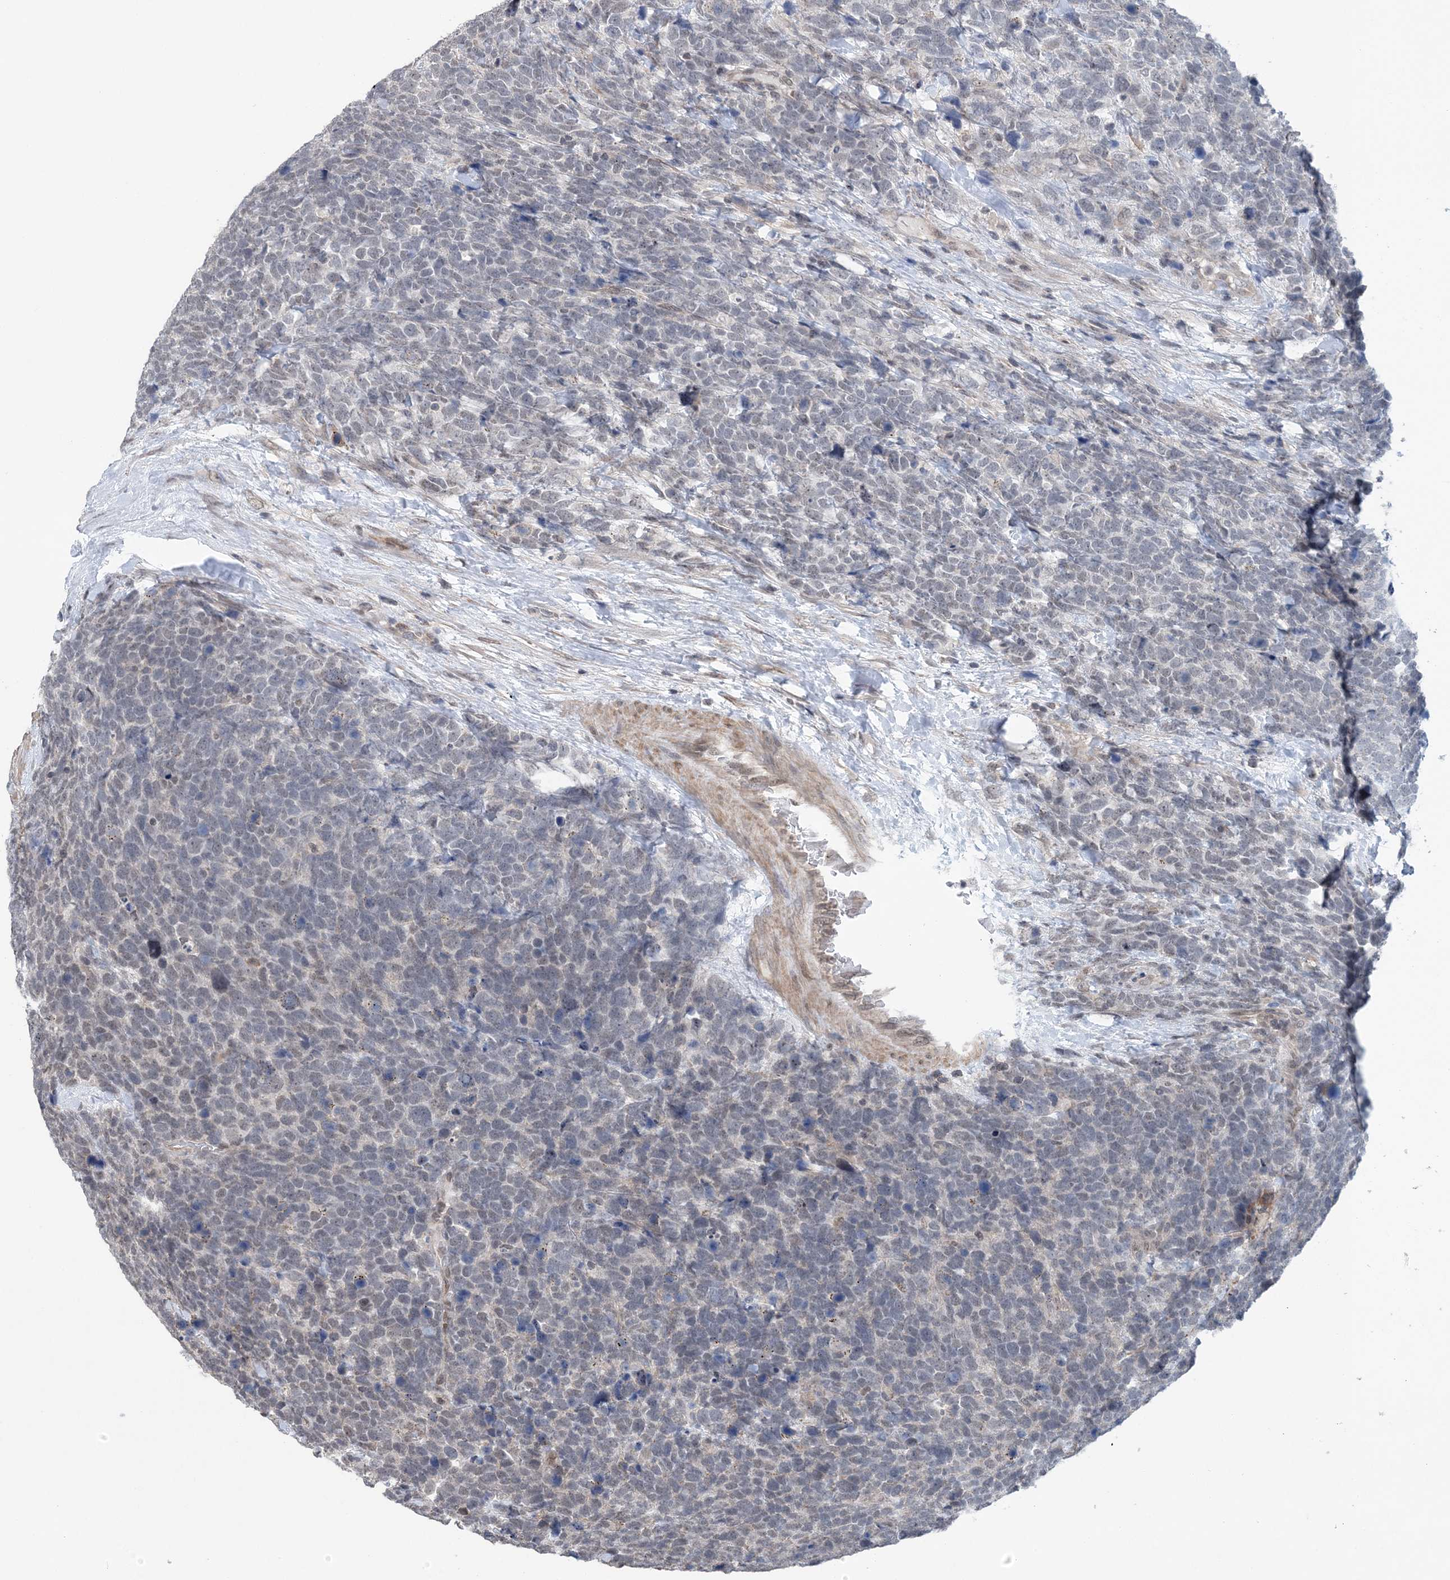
{"staining": {"intensity": "weak", "quantity": "<25%", "location": "nuclear"}, "tissue": "urothelial cancer", "cell_type": "Tumor cells", "image_type": "cancer", "snomed": [{"axis": "morphology", "description": "Urothelial carcinoma, High grade"}, {"axis": "topography", "description": "Urinary bladder"}], "caption": "The immunohistochemistry (IHC) image has no significant positivity in tumor cells of high-grade urothelial carcinoma tissue.", "gene": "CCDC152", "patient": {"sex": "female", "age": 82}}